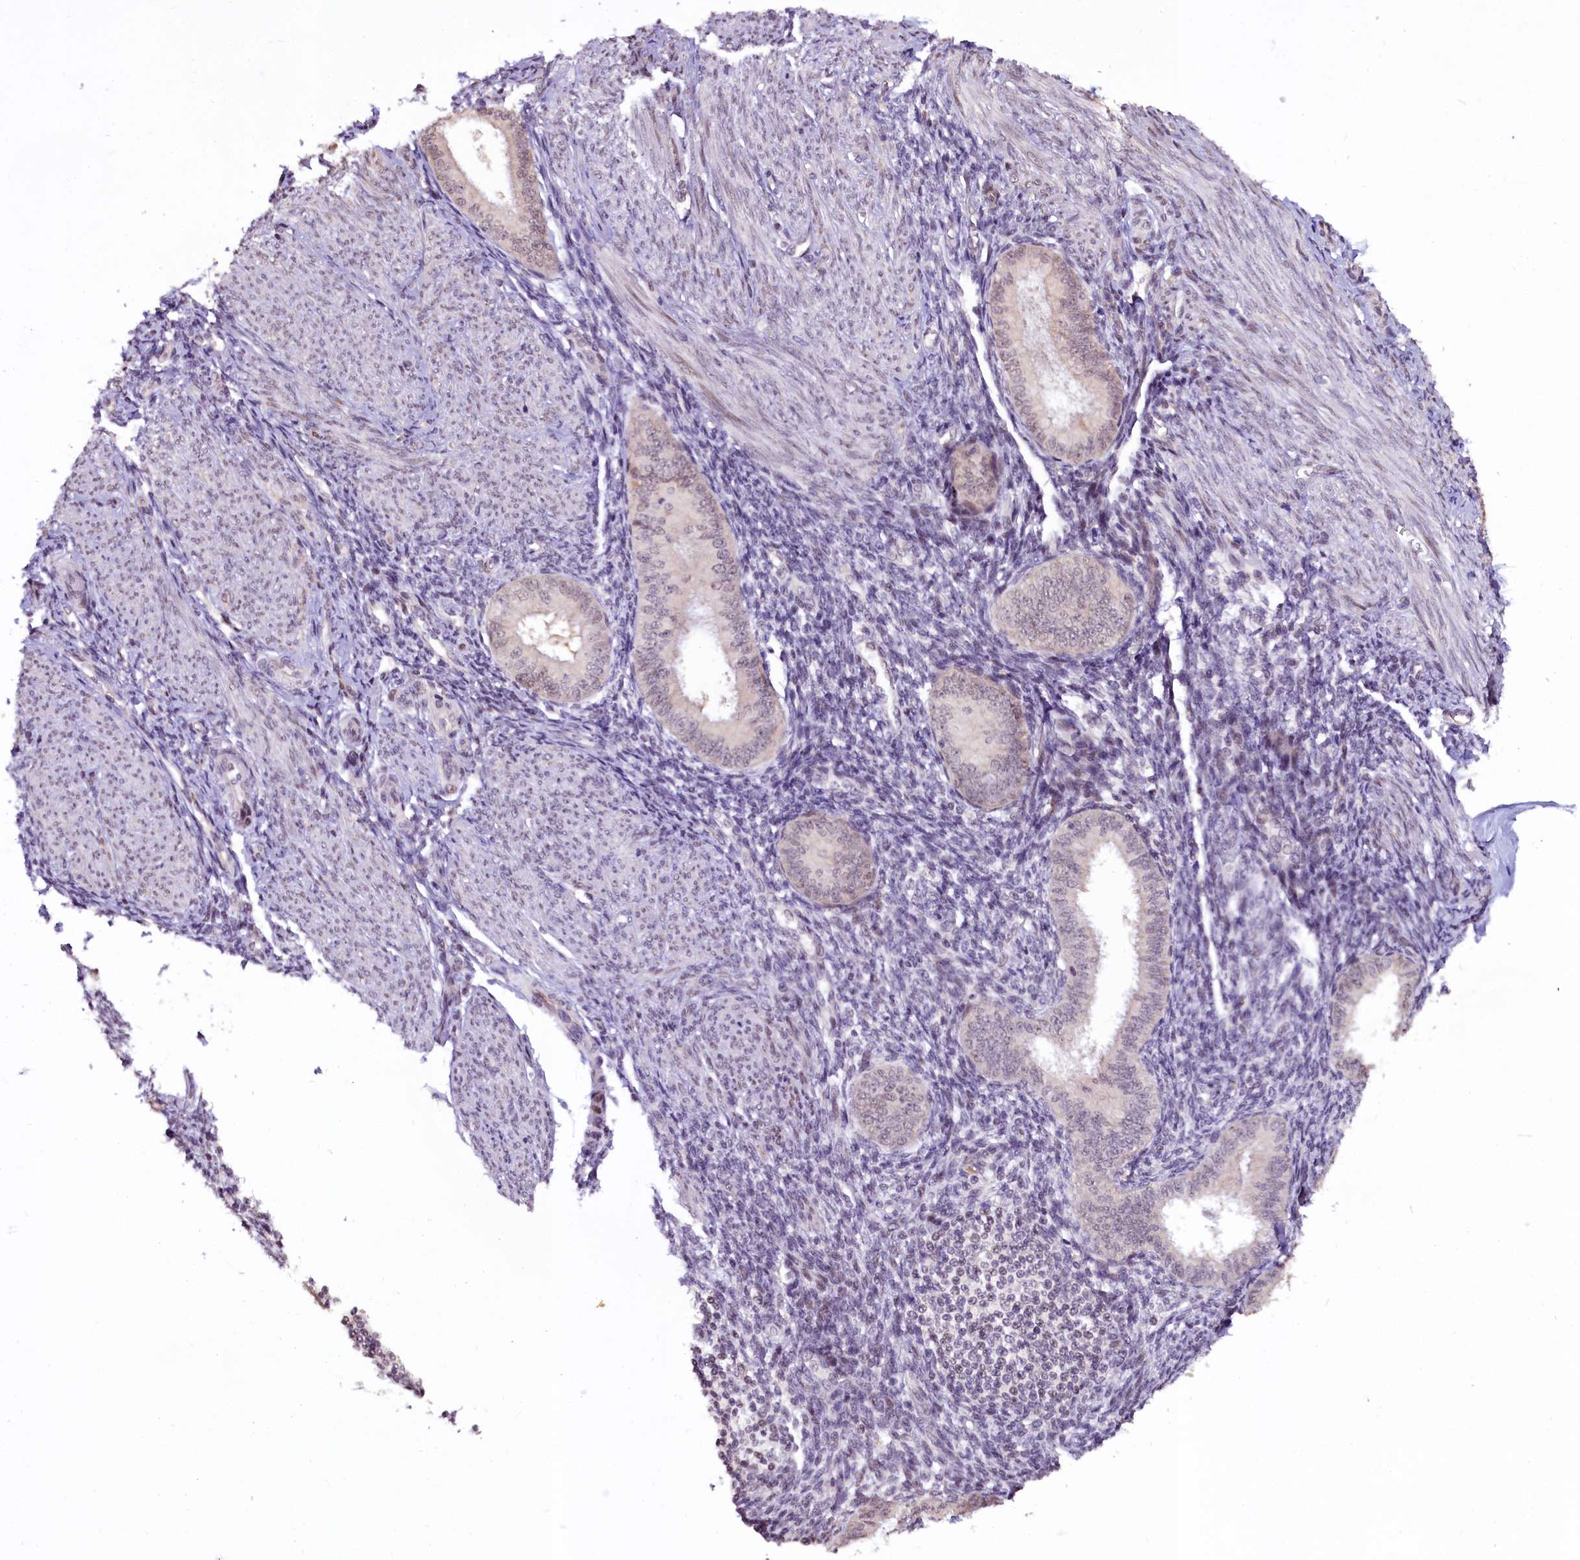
{"staining": {"intensity": "negative", "quantity": "none", "location": "none"}, "tissue": "endometrium", "cell_type": "Cells in endometrial stroma", "image_type": "normal", "snomed": [{"axis": "morphology", "description": "Normal tissue, NOS"}, {"axis": "topography", "description": "Uterus"}, {"axis": "topography", "description": "Endometrium"}], "caption": "IHC of unremarkable endometrium reveals no staining in cells in endometrial stroma. (DAB (3,3'-diaminobenzidine) immunohistochemistry (IHC), high magnification).", "gene": "RPUSD2", "patient": {"sex": "female", "age": 48}}